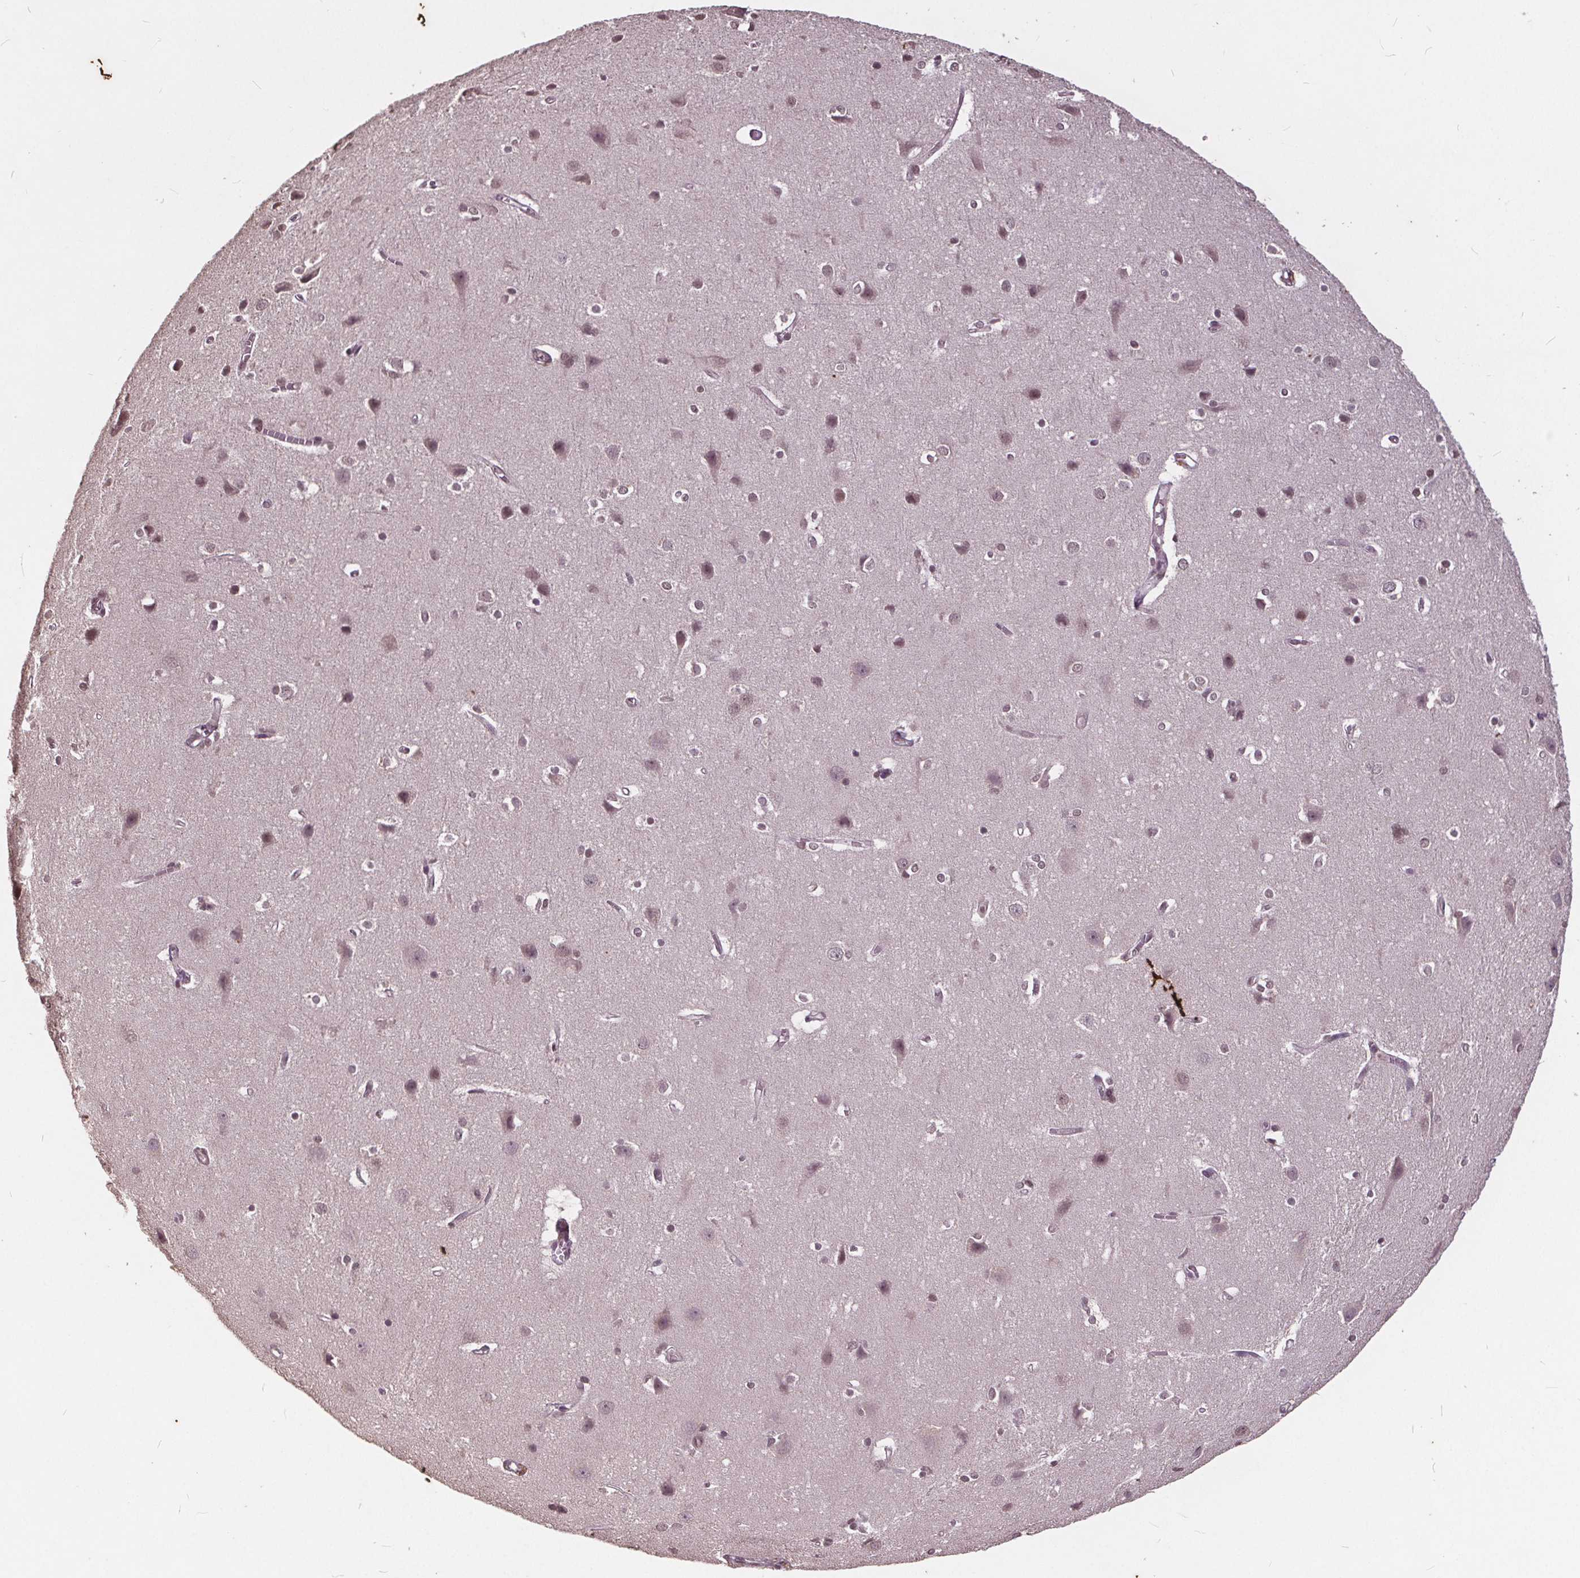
{"staining": {"intensity": "weak", "quantity": ">75%", "location": "nuclear"}, "tissue": "cerebral cortex", "cell_type": "Endothelial cells", "image_type": "normal", "snomed": [{"axis": "morphology", "description": "Normal tissue, NOS"}, {"axis": "topography", "description": "Cerebral cortex"}], "caption": "This histopathology image reveals immunohistochemistry (IHC) staining of normal human cerebral cortex, with low weak nuclear staining in about >75% of endothelial cells.", "gene": "DNMT3B", "patient": {"sex": "male", "age": 37}}